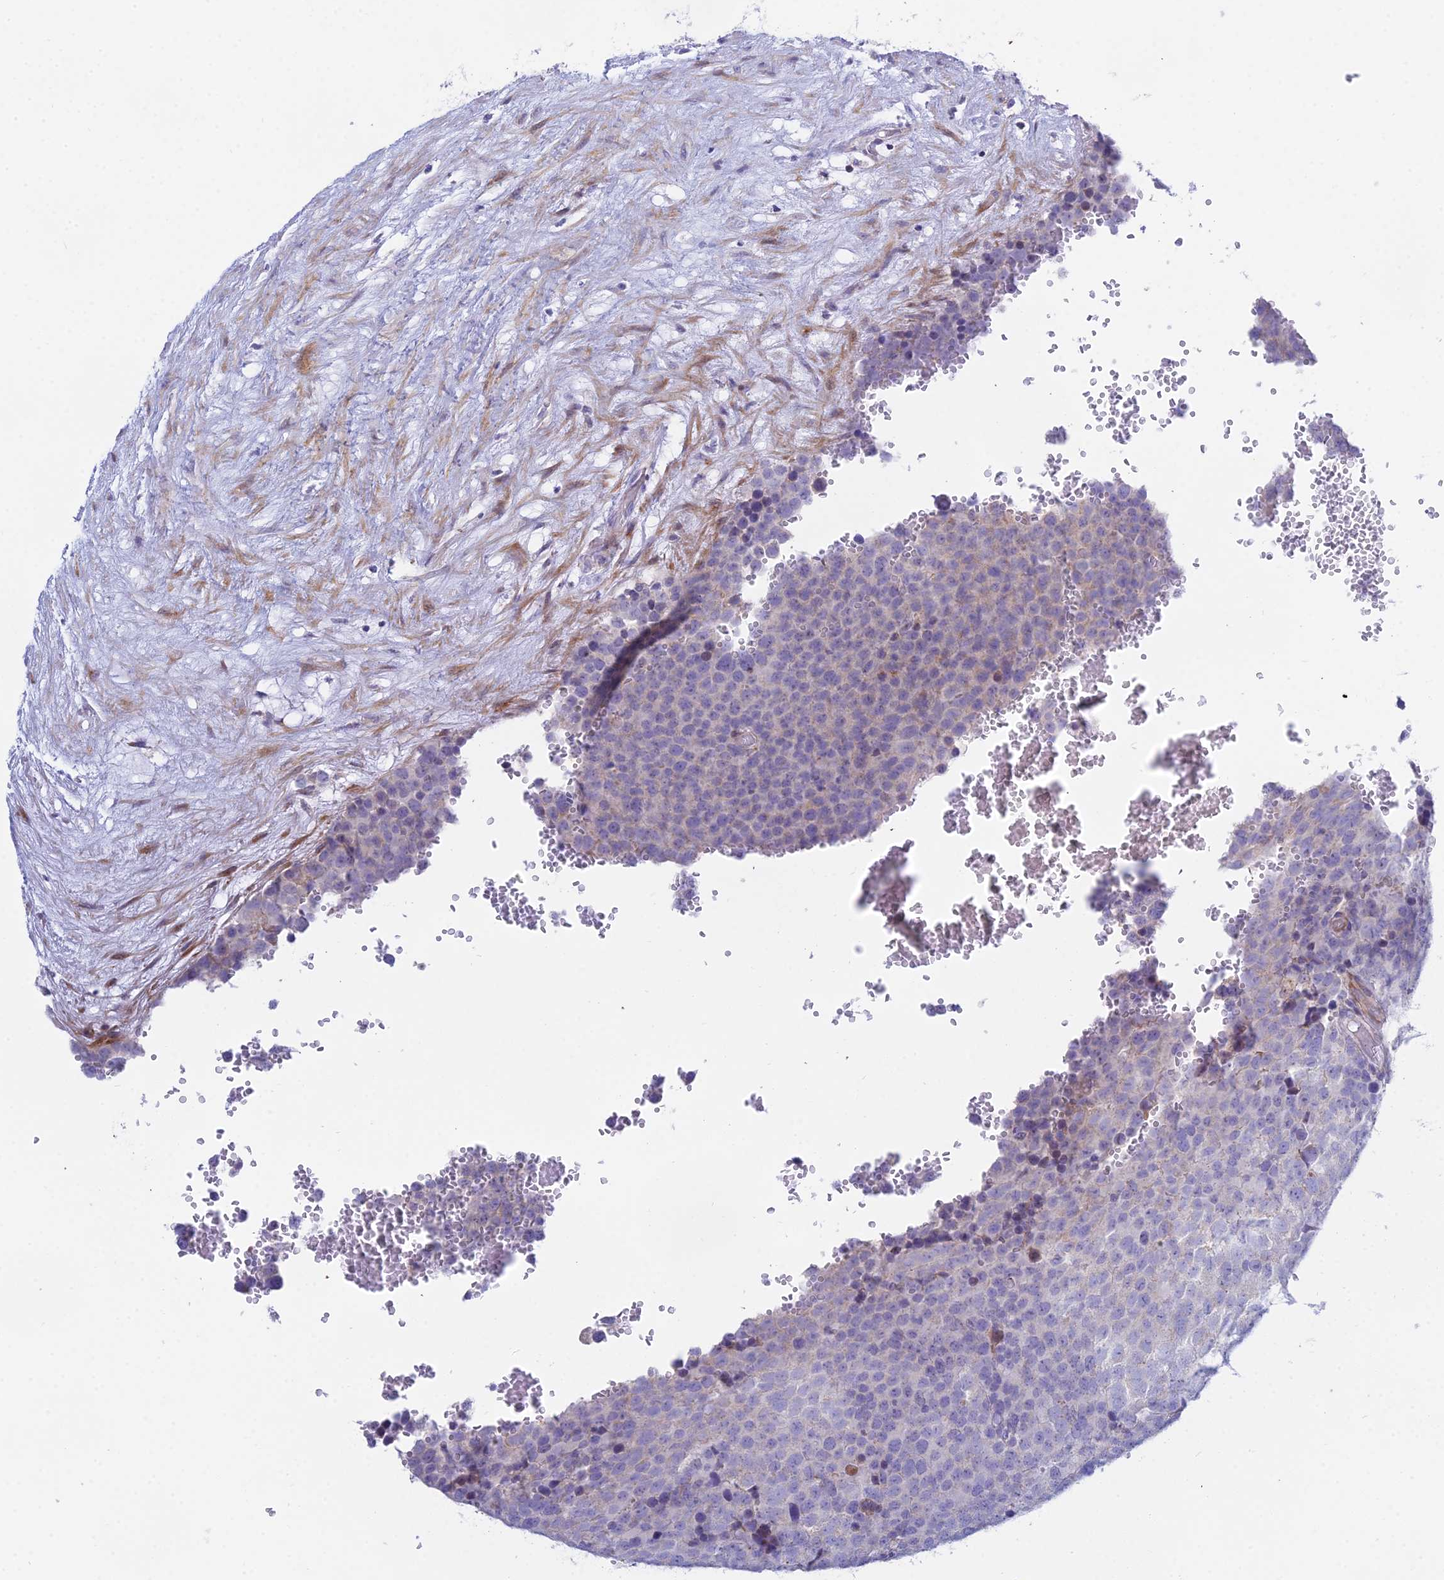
{"staining": {"intensity": "negative", "quantity": "none", "location": "none"}, "tissue": "testis cancer", "cell_type": "Tumor cells", "image_type": "cancer", "snomed": [{"axis": "morphology", "description": "Seminoma, NOS"}, {"axis": "topography", "description": "Testis"}], "caption": "The histopathology image shows no staining of tumor cells in seminoma (testis).", "gene": "PRR13", "patient": {"sex": "male", "age": 71}}